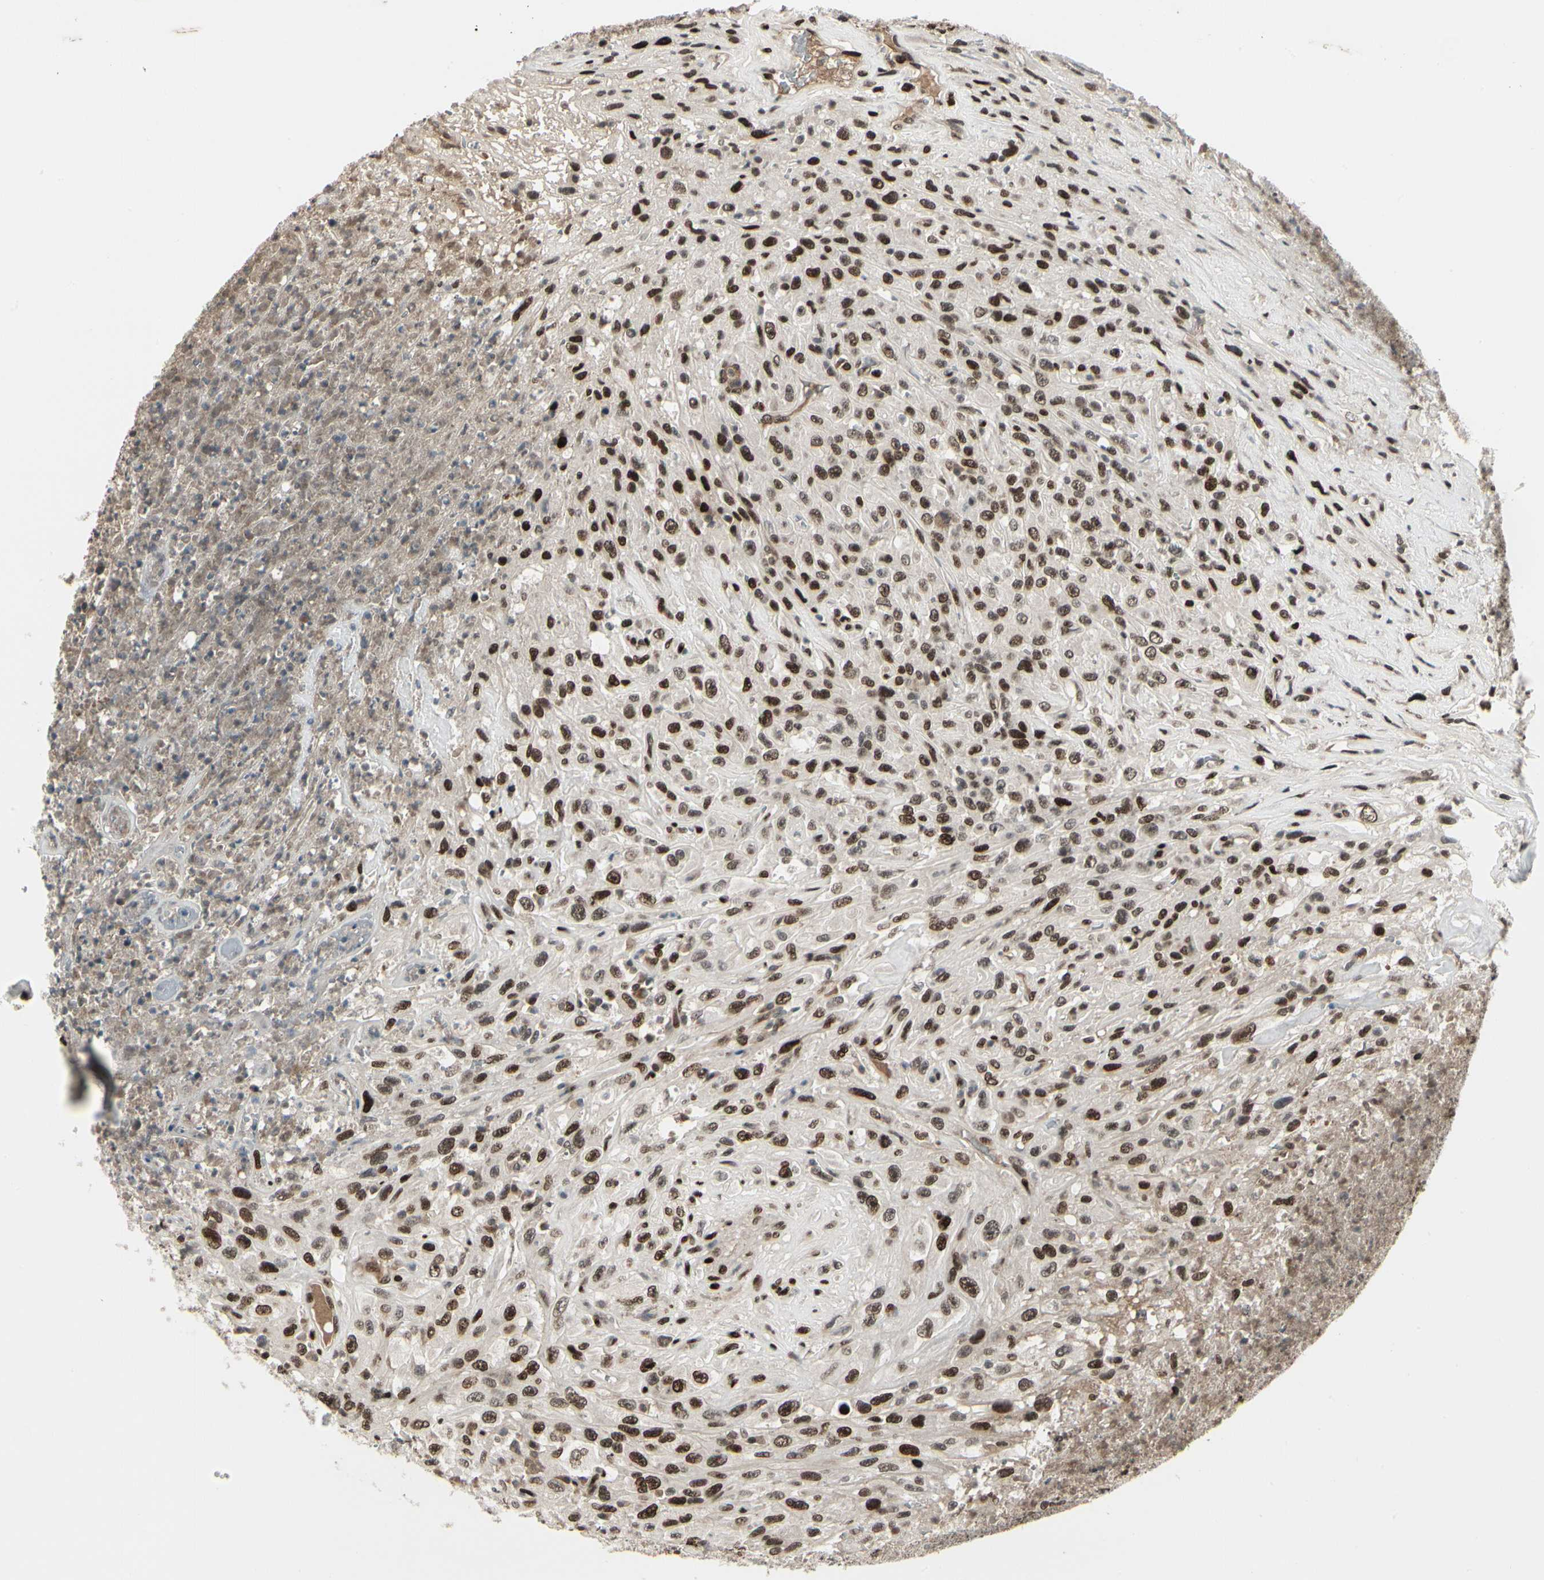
{"staining": {"intensity": "strong", "quantity": ">75%", "location": "nuclear"}, "tissue": "urothelial cancer", "cell_type": "Tumor cells", "image_type": "cancer", "snomed": [{"axis": "morphology", "description": "Urothelial carcinoma, High grade"}, {"axis": "topography", "description": "Urinary bladder"}], "caption": "About >75% of tumor cells in urothelial cancer demonstrate strong nuclear protein positivity as visualized by brown immunohistochemical staining.", "gene": "FOXJ2", "patient": {"sex": "male", "age": 66}}